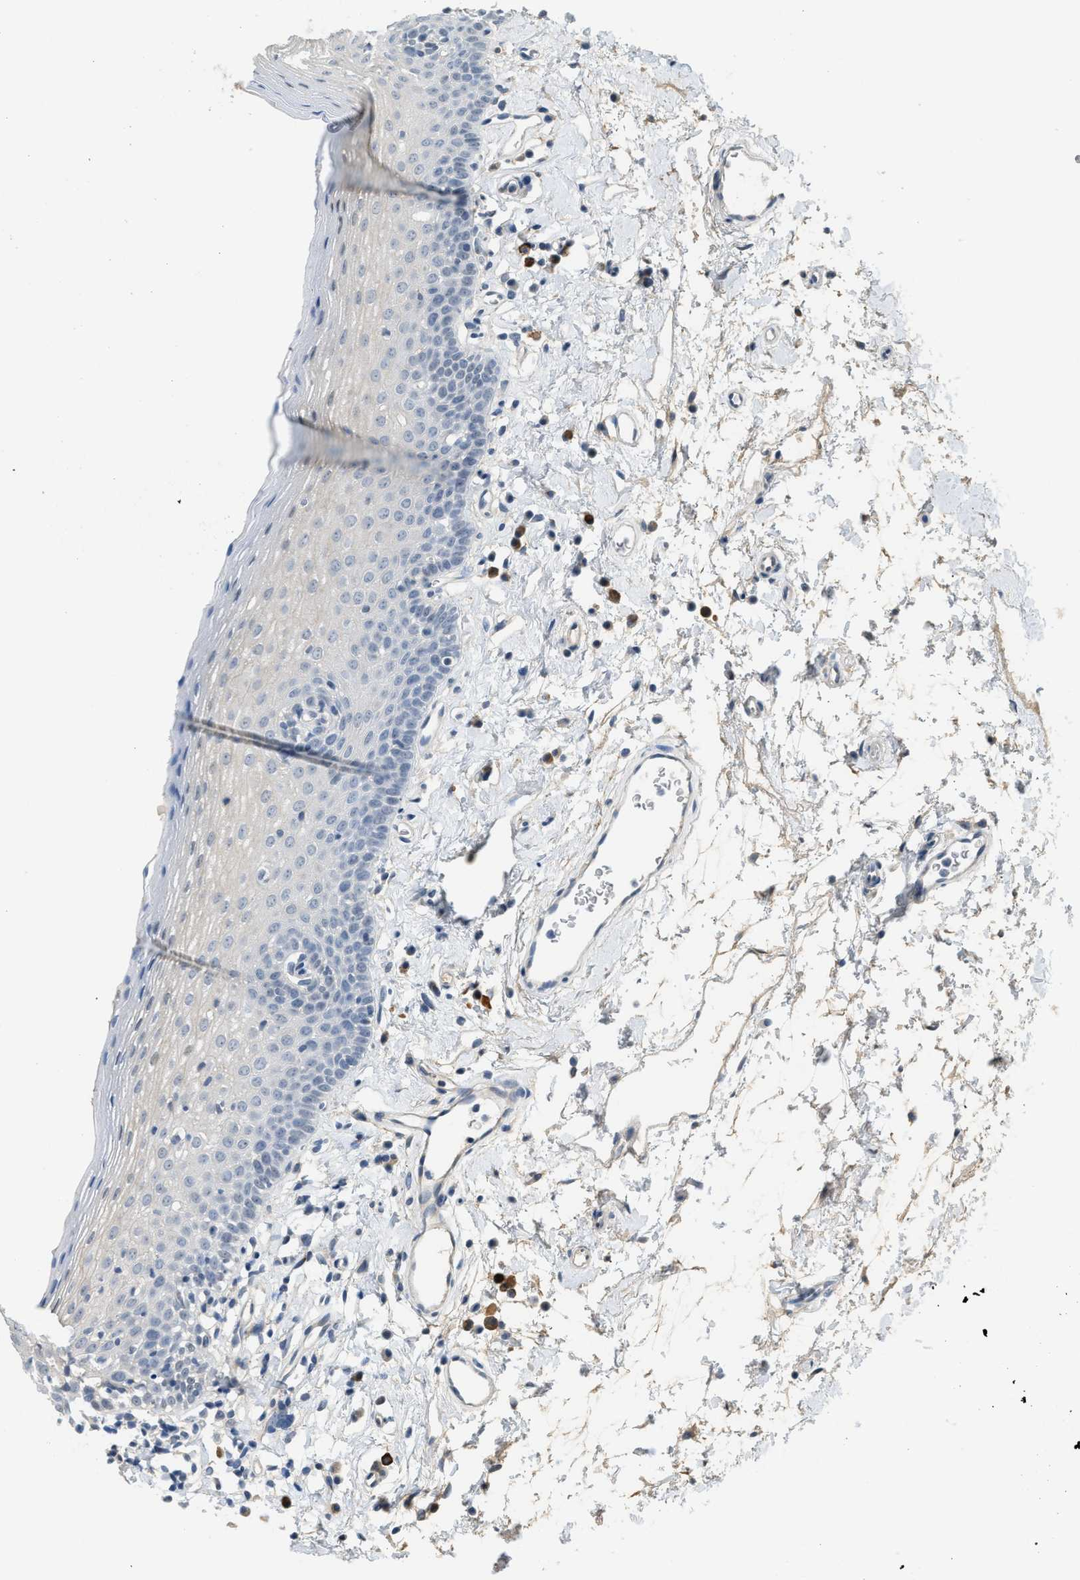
{"staining": {"intensity": "negative", "quantity": "none", "location": "none"}, "tissue": "oral mucosa", "cell_type": "Squamous epithelial cells", "image_type": "normal", "snomed": [{"axis": "morphology", "description": "Normal tissue, NOS"}, {"axis": "topography", "description": "Oral tissue"}], "caption": "IHC image of normal oral mucosa: human oral mucosa stained with DAB reveals no significant protein positivity in squamous epithelial cells. (DAB (3,3'-diaminobenzidine) immunohistochemistry visualized using brightfield microscopy, high magnification).", "gene": "TMEM154", "patient": {"sex": "male", "age": 66}}